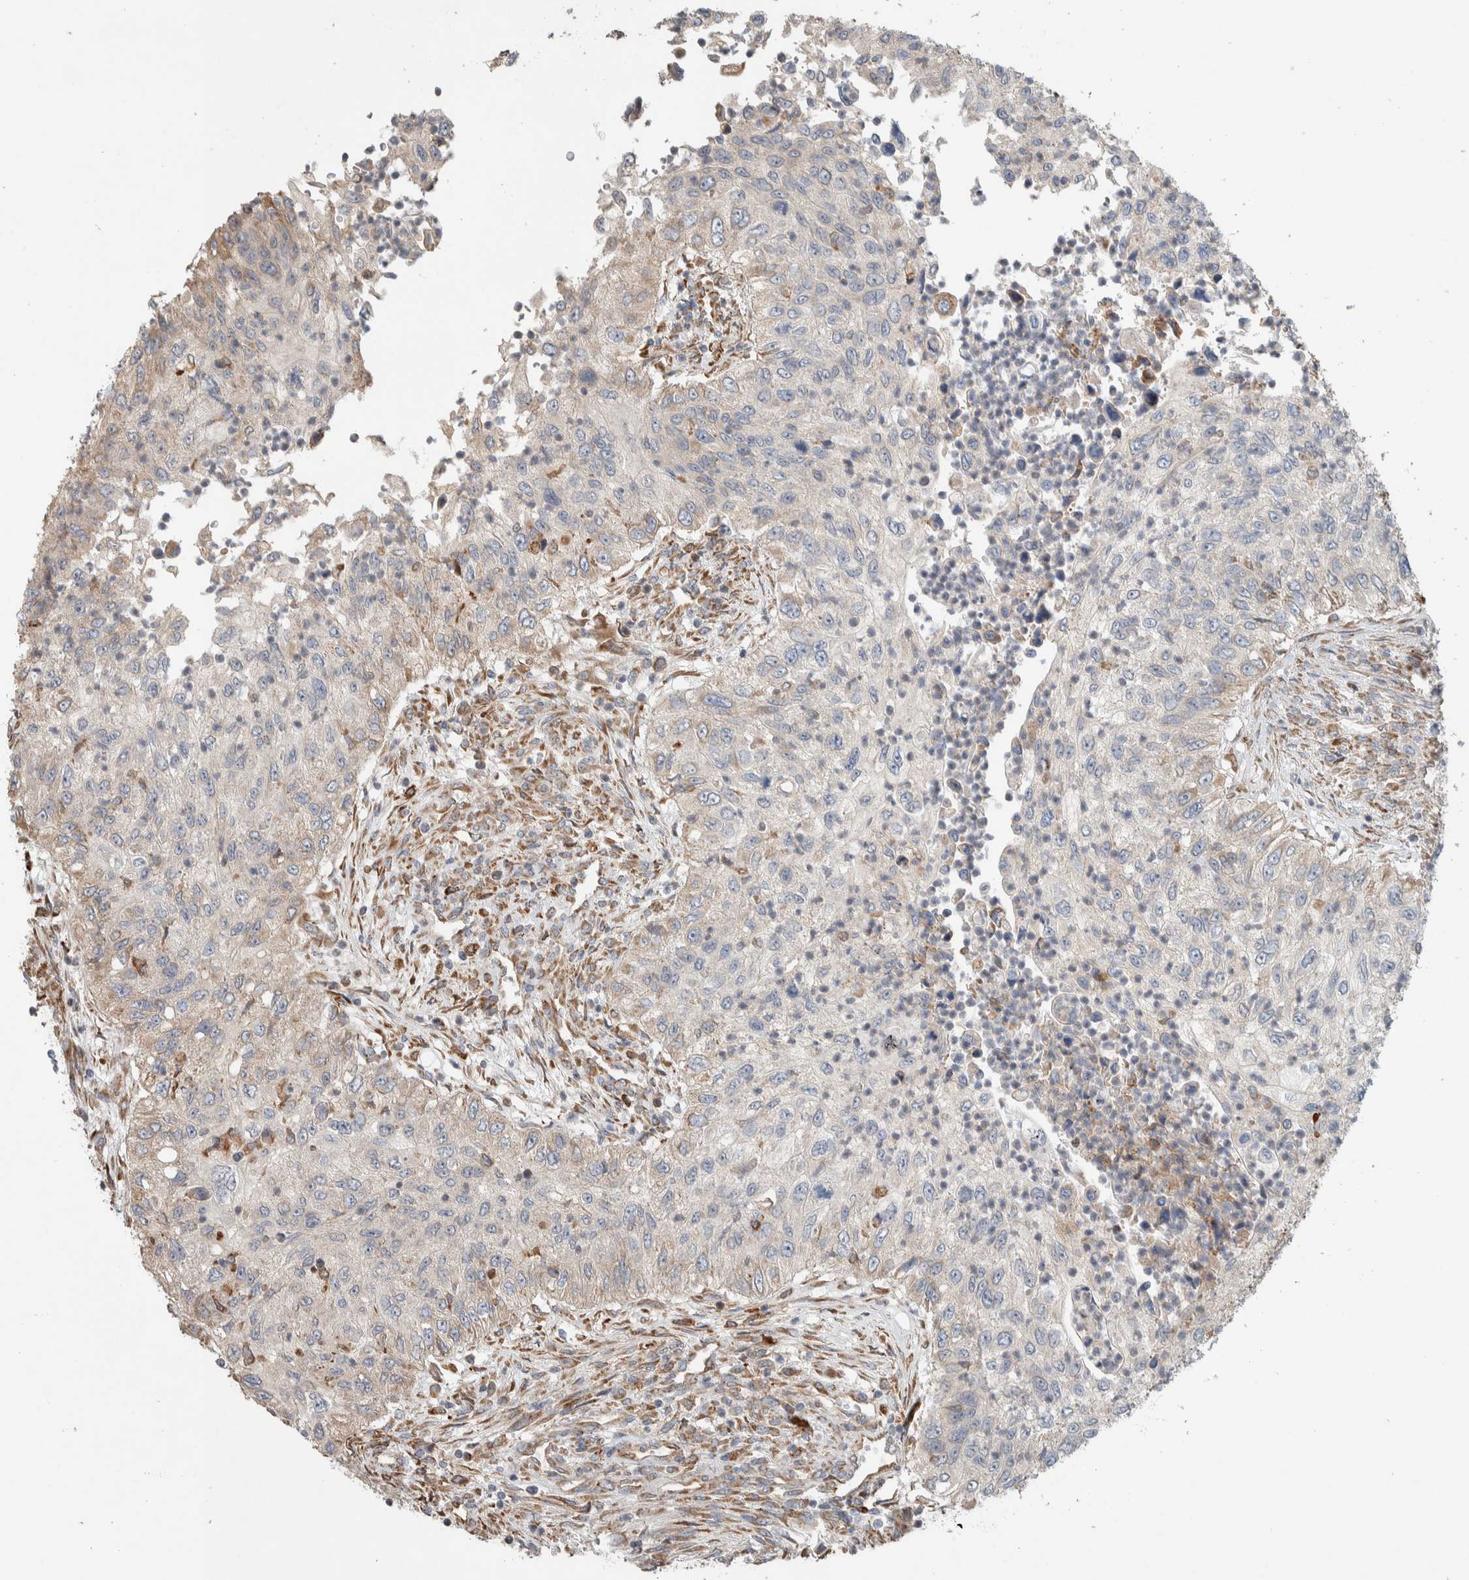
{"staining": {"intensity": "negative", "quantity": "none", "location": "none"}, "tissue": "urothelial cancer", "cell_type": "Tumor cells", "image_type": "cancer", "snomed": [{"axis": "morphology", "description": "Urothelial carcinoma, High grade"}, {"axis": "topography", "description": "Urinary bladder"}], "caption": "Immunohistochemistry (IHC) photomicrograph of urothelial cancer stained for a protein (brown), which exhibits no staining in tumor cells.", "gene": "ADCY8", "patient": {"sex": "female", "age": 60}}